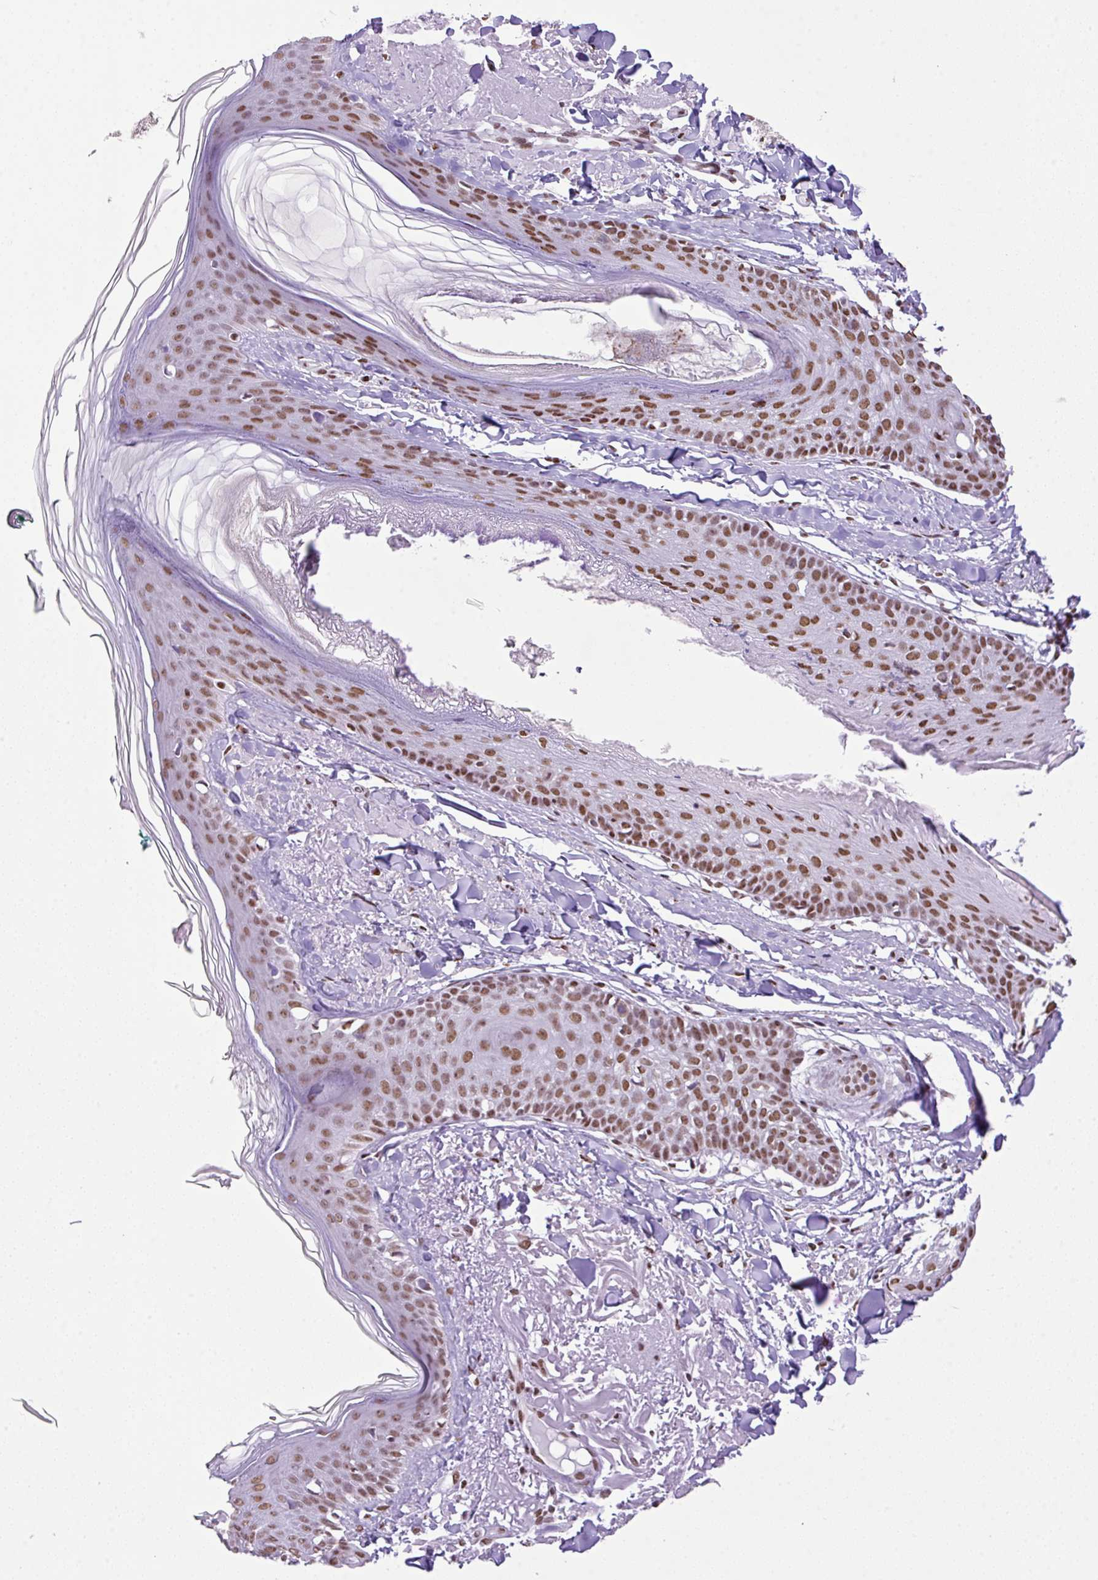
{"staining": {"intensity": "moderate", "quantity": ">75%", "location": "nuclear"}, "tissue": "skin", "cell_type": "Fibroblasts", "image_type": "normal", "snomed": [{"axis": "morphology", "description": "Normal tissue, NOS"}, {"axis": "morphology", "description": "Malignant melanoma, NOS"}, {"axis": "topography", "description": "Skin"}], "caption": "The micrograph reveals immunohistochemical staining of unremarkable skin. There is moderate nuclear expression is seen in about >75% of fibroblasts.", "gene": "RARG", "patient": {"sex": "male", "age": 80}}